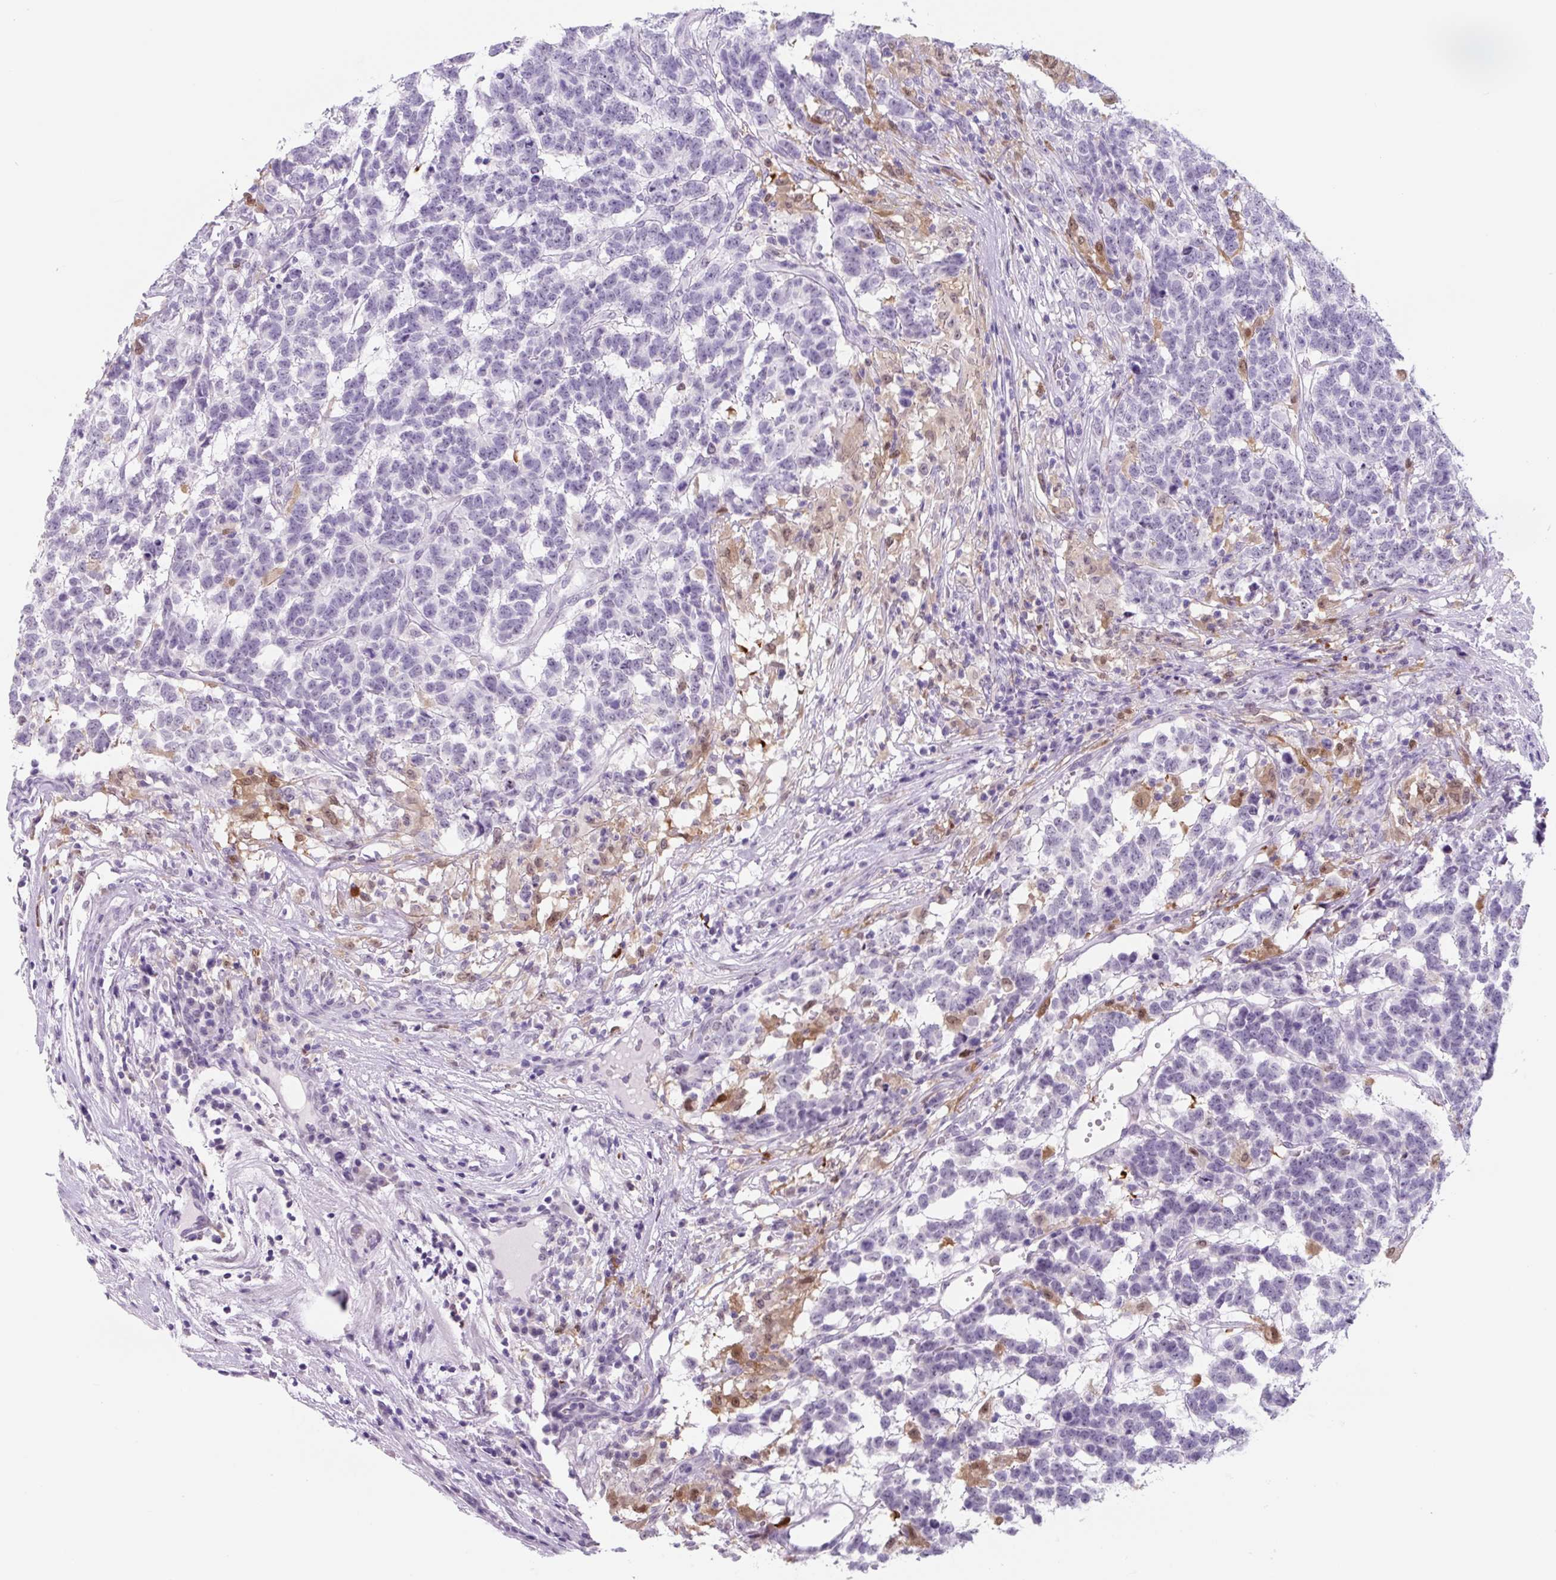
{"staining": {"intensity": "negative", "quantity": "none", "location": "none"}, "tissue": "testis cancer", "cell_type": "Tumor cells", "image_type": "cancer", "snomed": [{"axis": "morphology", "description": "Carcinoma, Embryonal, NOS"}, {"axis": "topography", "description": "Testis"}], "caption": "Image shows no significant protein staining in tumor cells of testis embryonal carcinoma.", "gene": "TNFRSF8", "patient": {"sex": "male", "age": 26}}